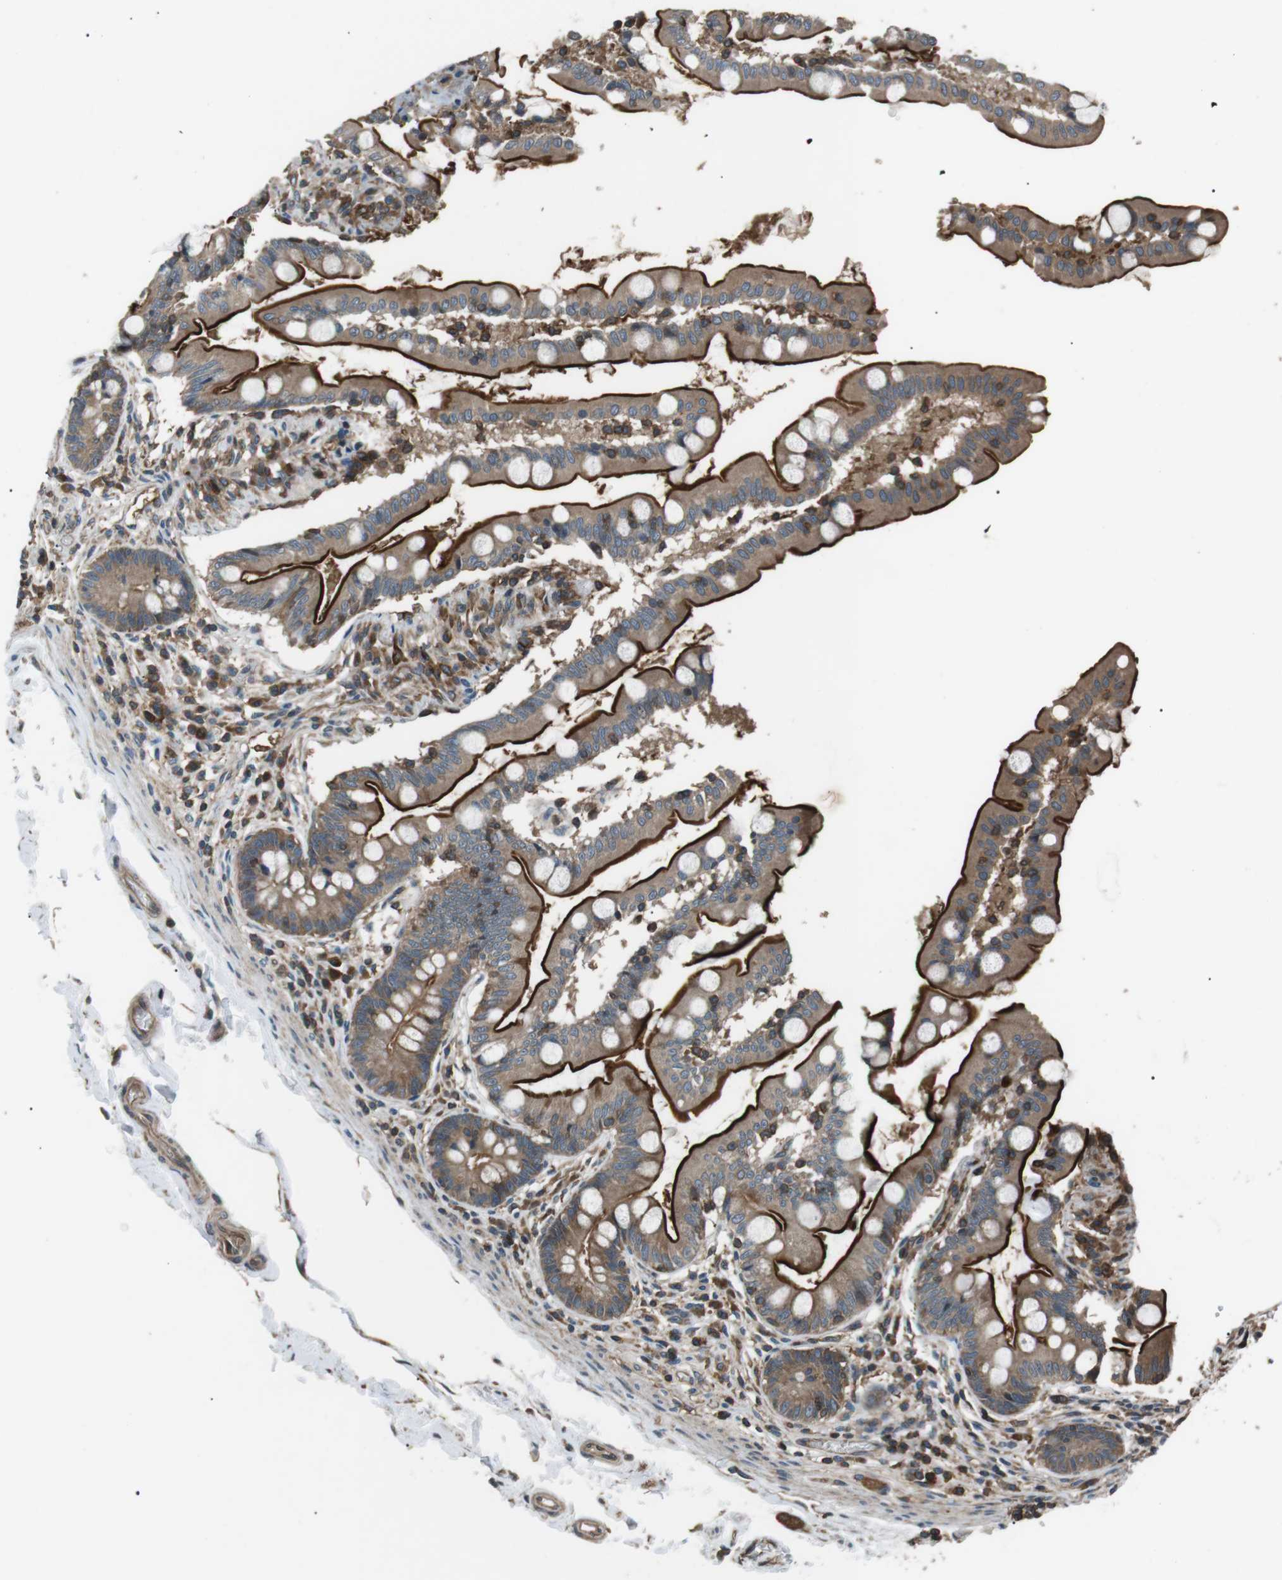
{"staining": {"intensity": "strong", "quantity": ">75%", "location": "cytoplasmic/membranous"}, "tissue": "small intestine", "cell_type": "Glandular cells", "image_type": "normal", "snomed": [{"axis": "morphology", "description": "Normal tissue, NOS"}, {"axis": "topography", "description": "Small intestine"}], "caption": "This is a photomicrograph of IHC staining of normal small intestine, which shows strong positivity in the cytoplasmic/membranous of glandular cells.", "gene": "GPR161", "patient": {"sex": "female", "age": 56}}